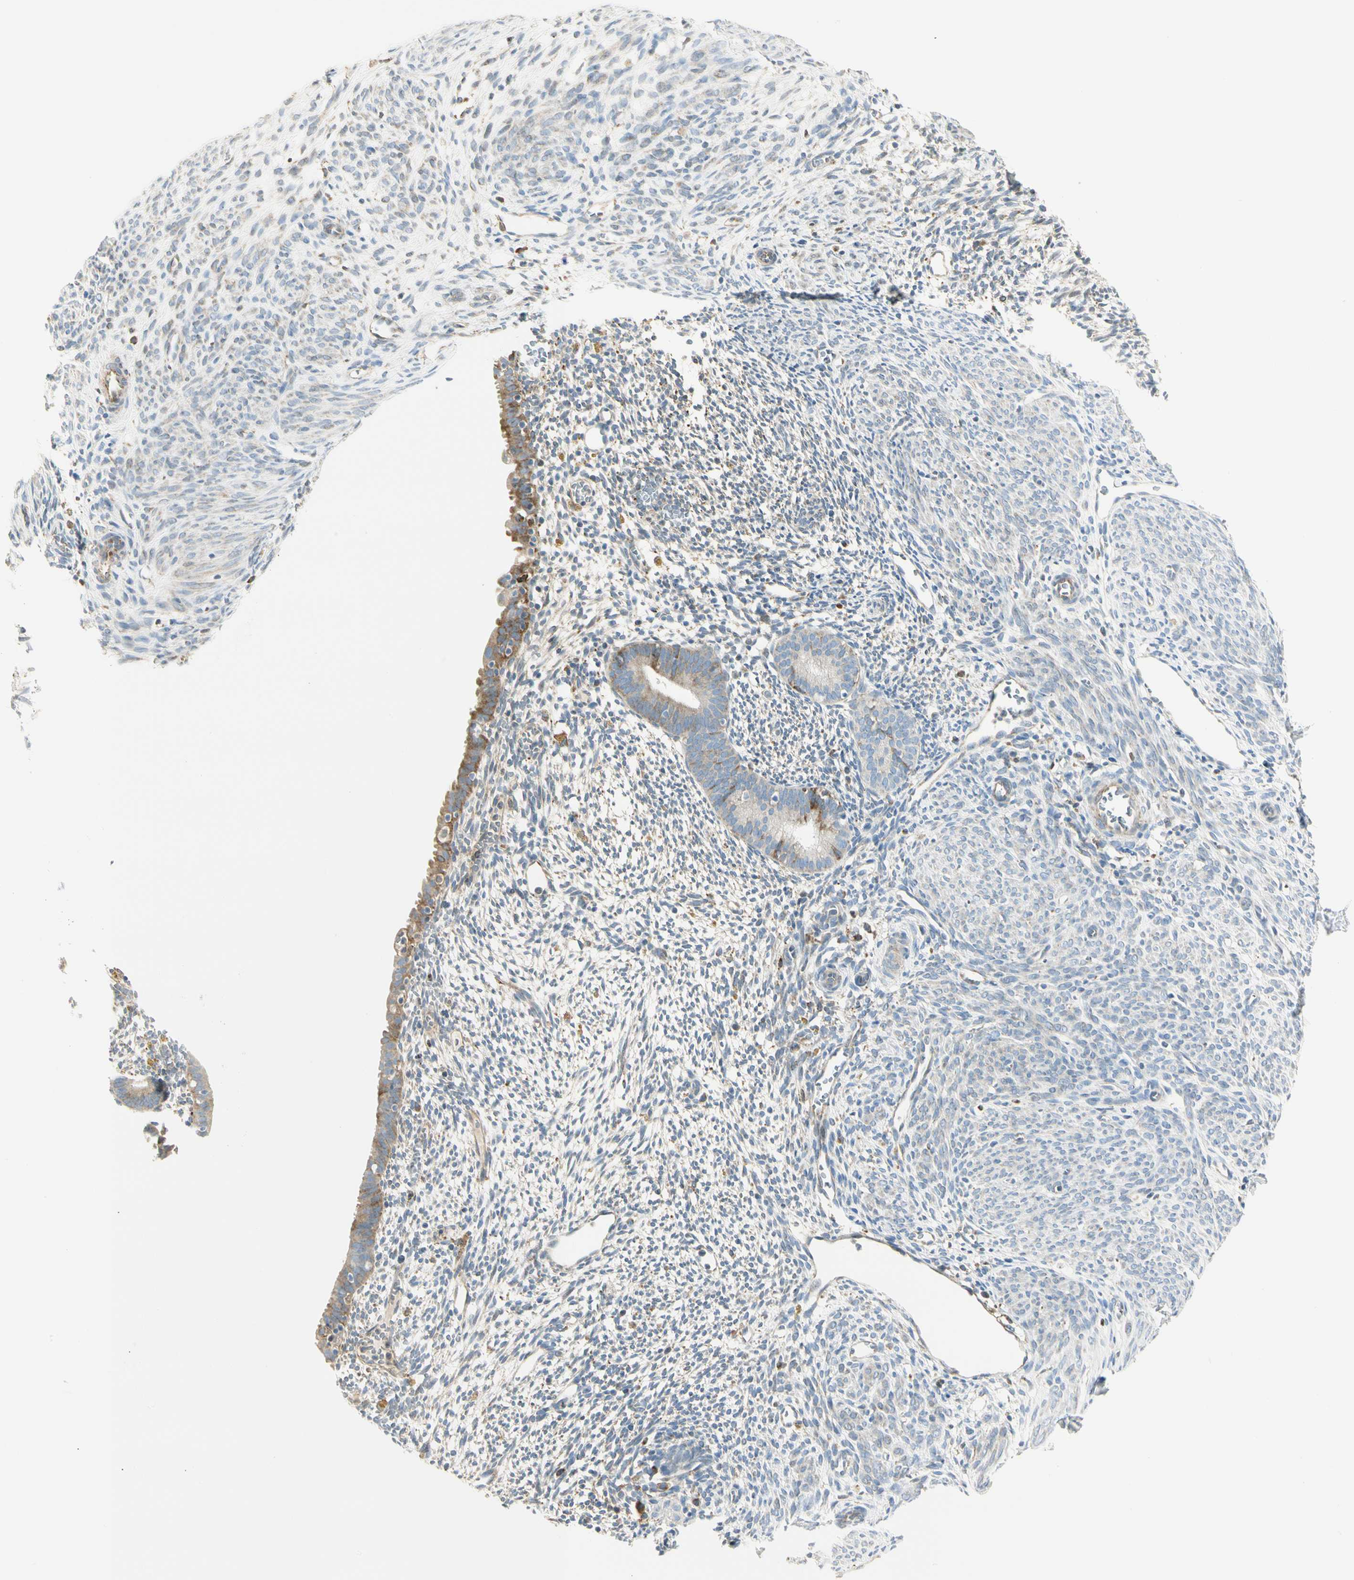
{"staining": {"intensity": "negative", "quantity": "none", "location": "none"}, "tissue": "endometrium", "cell_type": "Cells in endometrial stroma", "image_type": "normal", "snomed": [{"axis": "morphology", "description": "Normal tissue, NOS"}, {"axis": "morphology", "description": "Atrophy, NOS"}, {"axis": "topography", "description": "Uterus"}, {"axis": "topography", "description": "Endometrium"}], "caption": "Immunohistochemistry (IHC) histopathology image of unremarkable endometrium: endometrium stained with DAB demonstrates no significant protein positivity in cells in endometrial stroma.", "gene": "TNFSF11", "patient": {"sex": "female", "age": 68}}